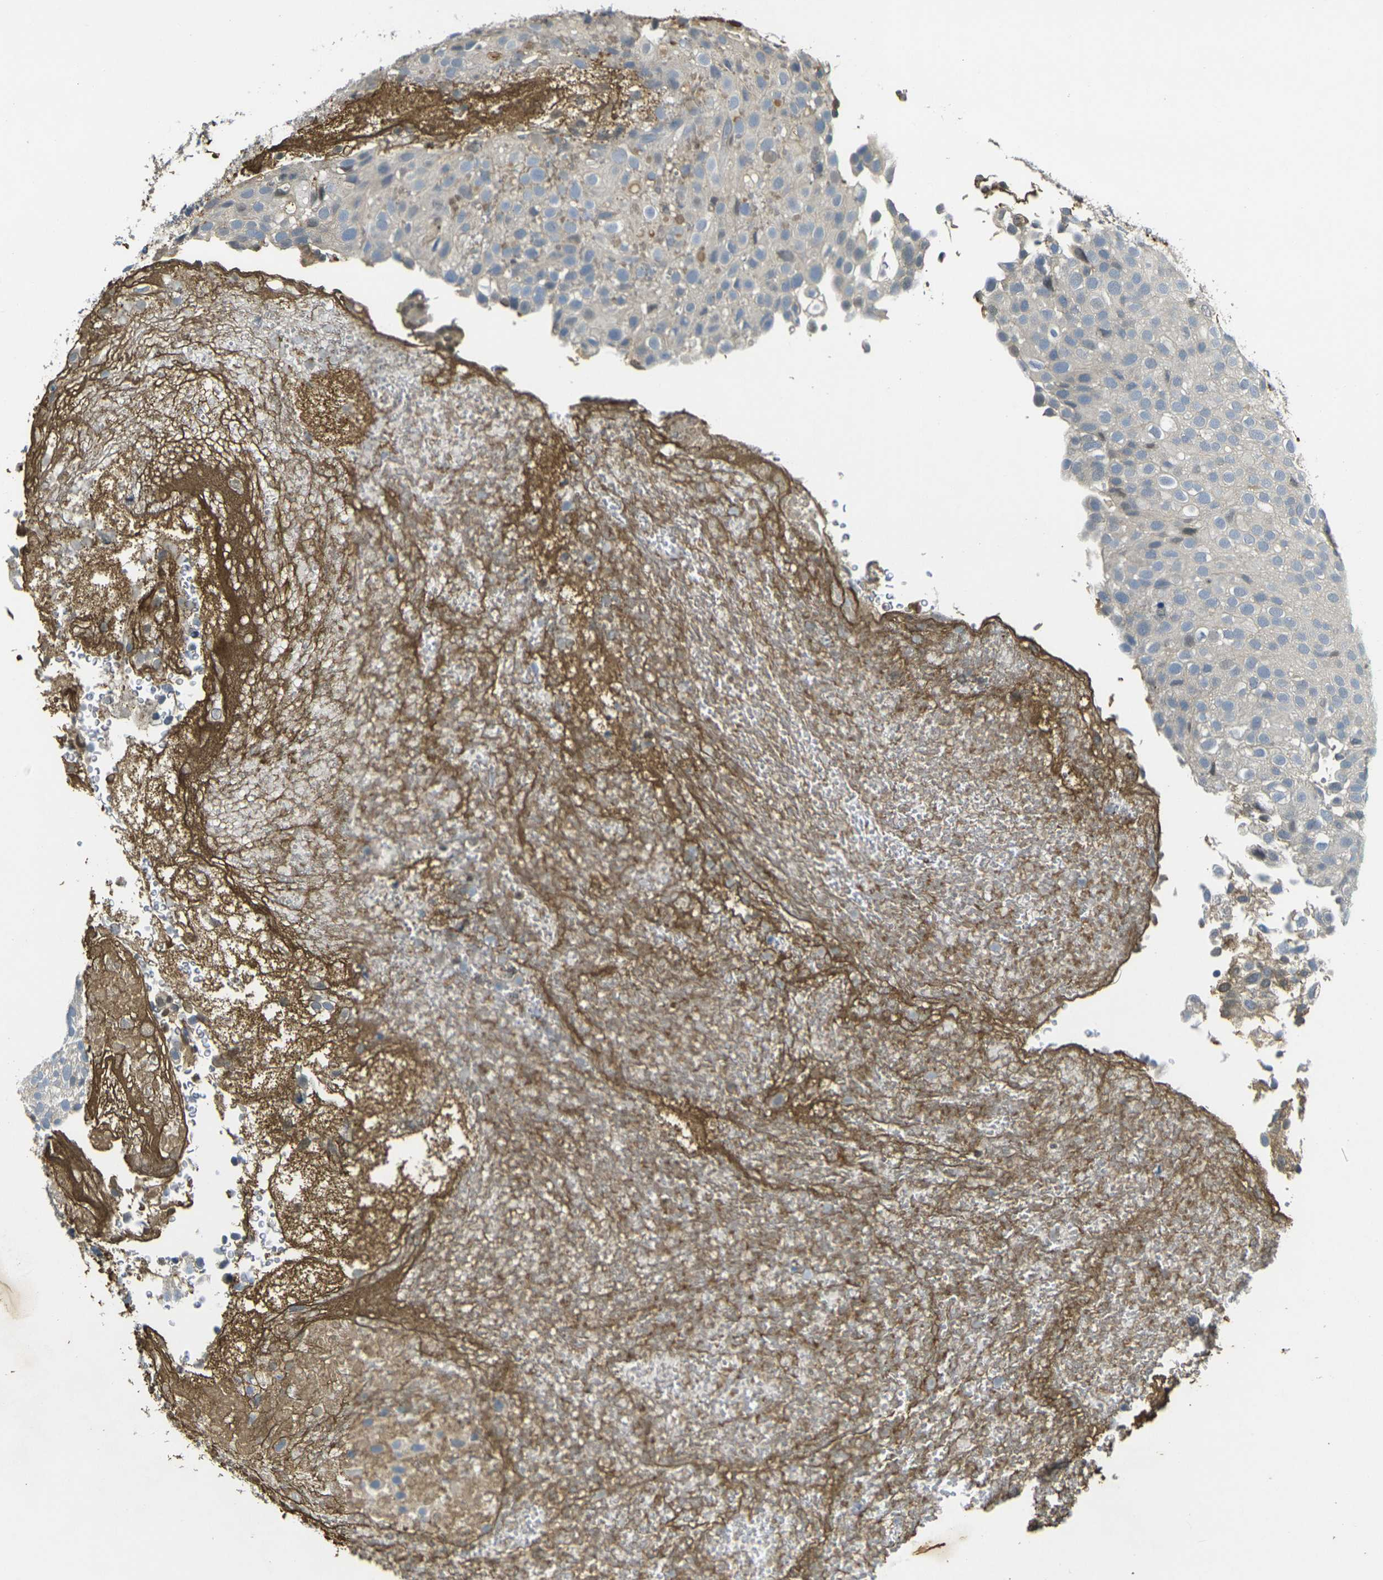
{"staining": {"intensity": "negative", "quantity": "none", "location": "none"}, "tissue": "urothelial cancer", "cell_type": "Tumor cells", "image_type": "cancer", "snomed": [{"axis": "morphology", "description": "Urothelial carcinoma, Low grade"}, {"axis": "topography", "description": "Urinary bladder"}], "caption": "Tumor cells show no significant expression in urothelial cancer. (DAB (3,3'-diaminobenzidine) IHC with hematoxylin counter stain).", "gene": "PIGL", "patient": {"sex": "male", "age": 78}}